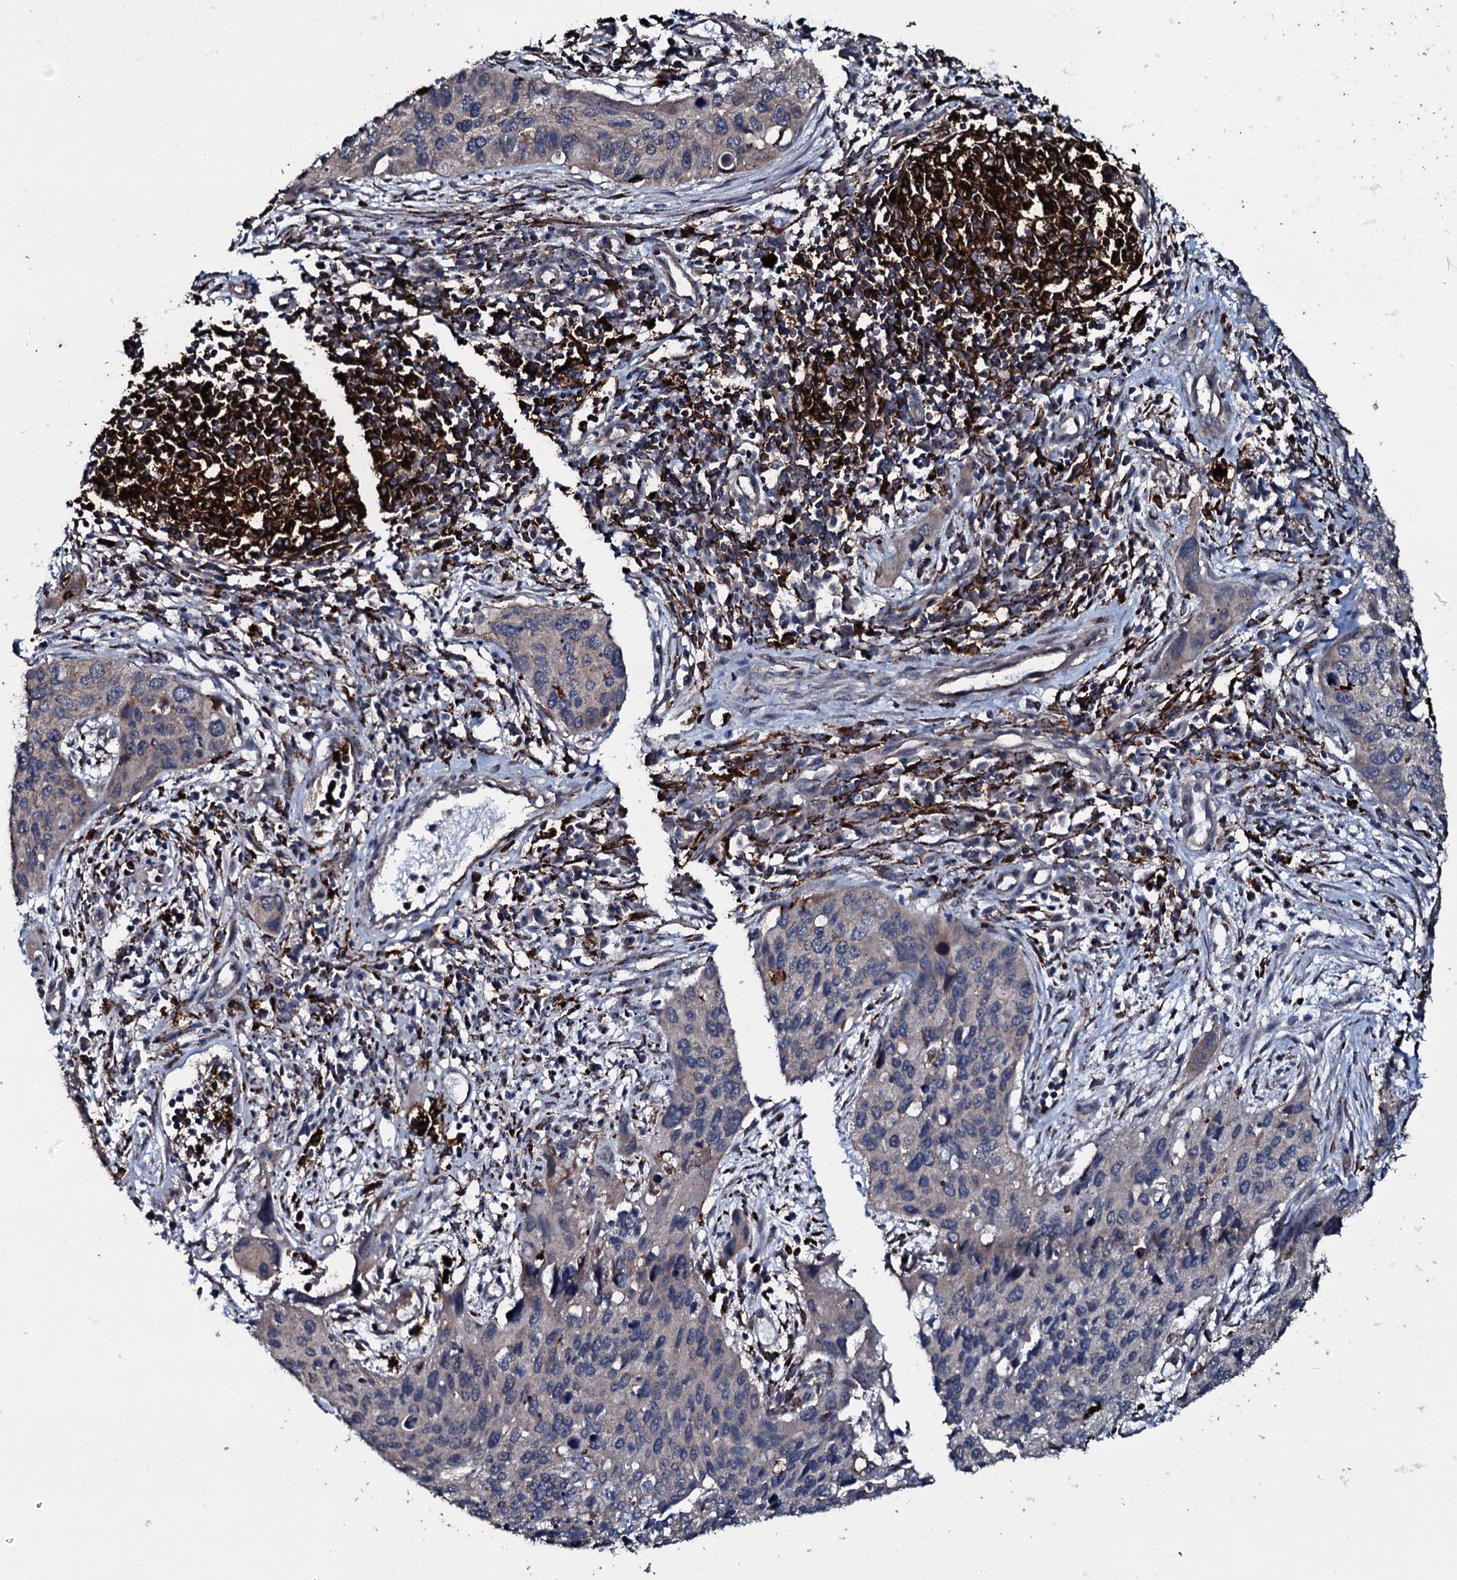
{"staining": {"intensity": "negative", "quantity": "none", "location": "none"}, "tissue": "cervical cancer", "cell_type": "Tumor cells", "image_type": "cancer", "snomed": [{"axis": "morphology", "description": "Squamous cell carcinoma, NOS"}, {"axis": "topography", "description": "Cervix"}], "caption": "Cervical cancer stained for a protein using immunohistochemistry reveals no positivity tumor cells.", "gene": "TPGS2", "patient": {"sex": "female", "age": 55}}